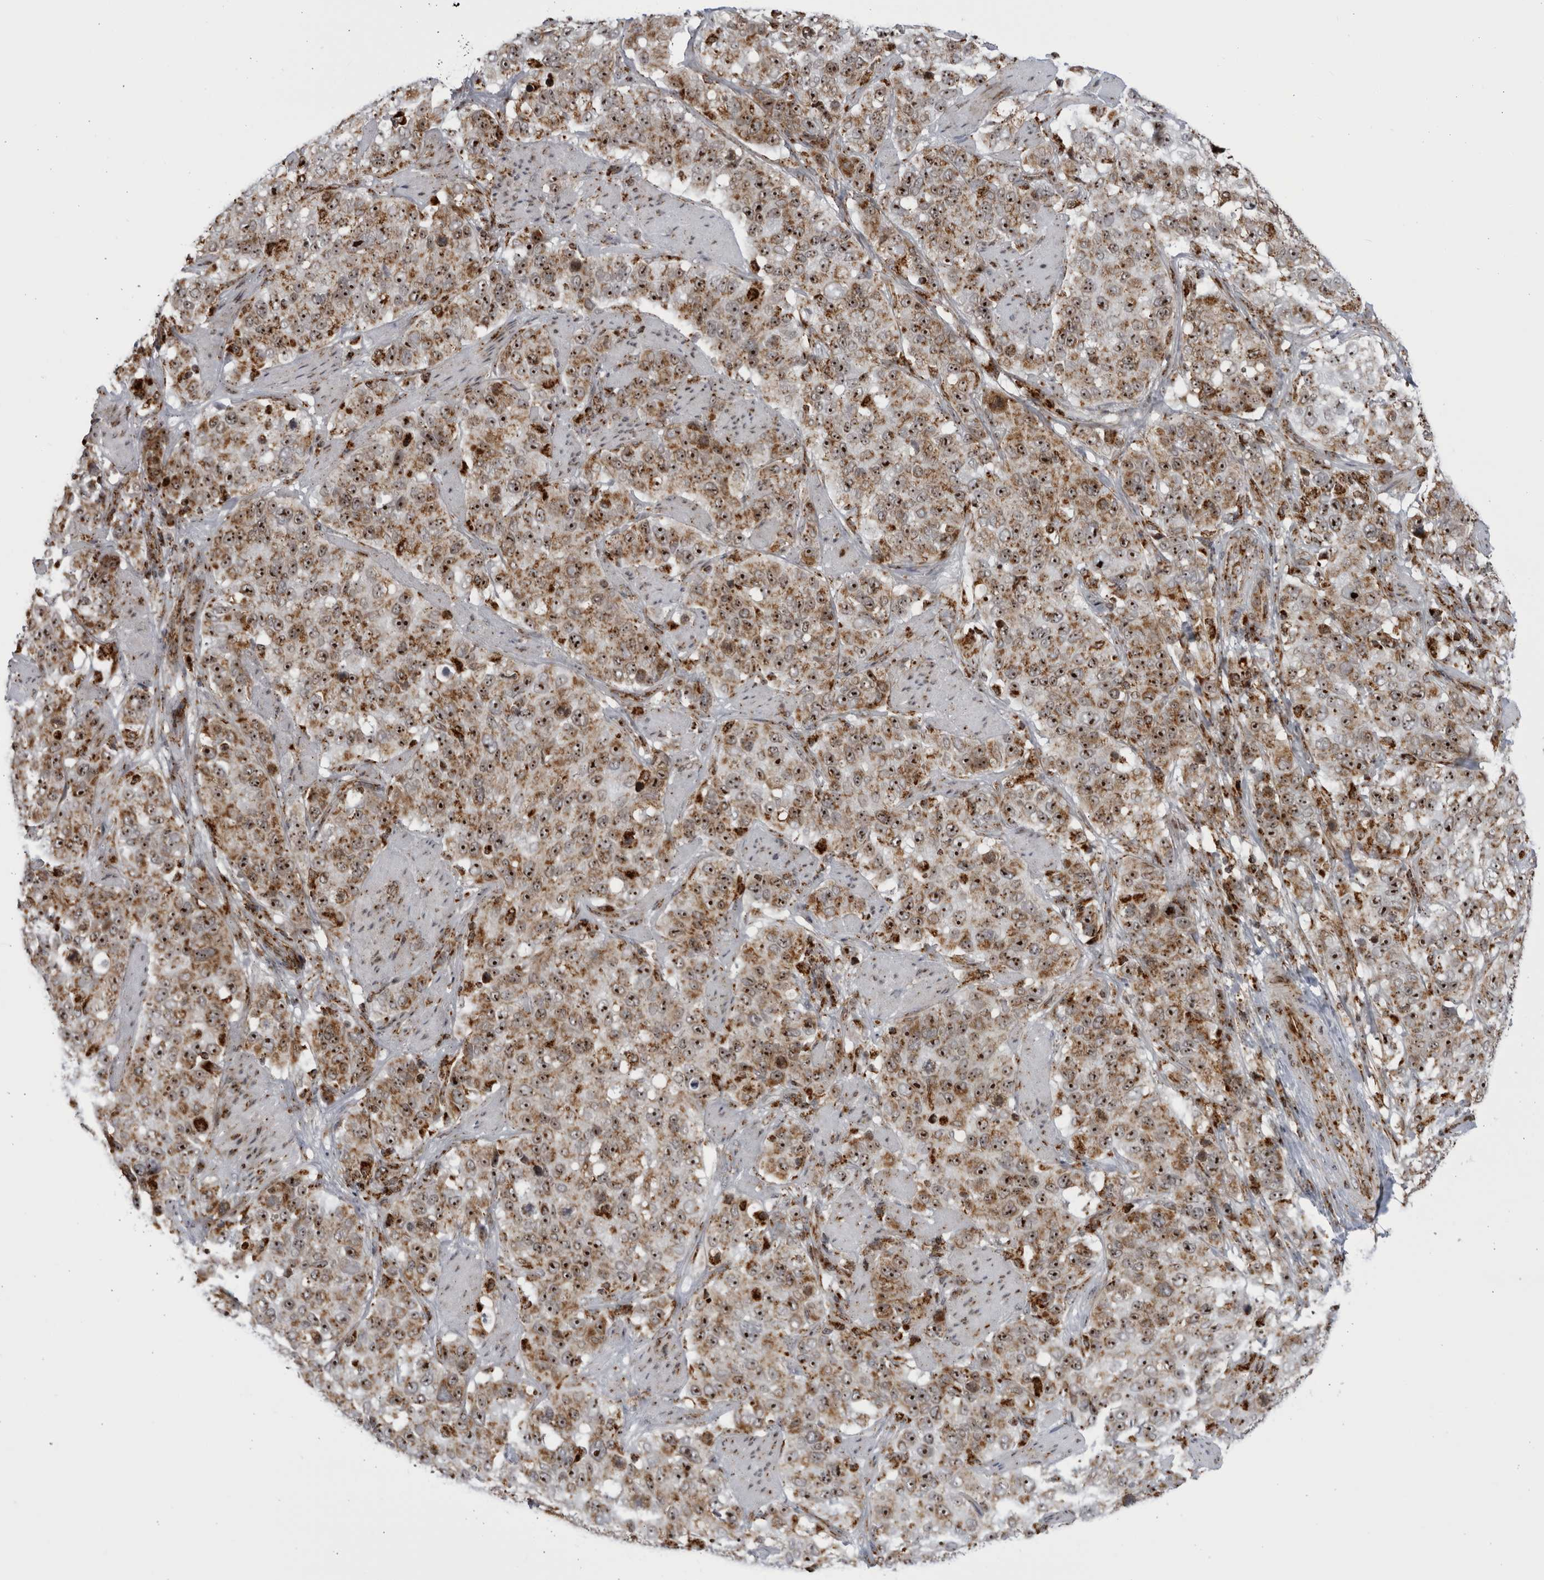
{"staining": {"intensity": "moderate", "quantity": ">75%", "location": "cytoplasmic/membranous,nuclear"}, "tissue": "stomach cancer", "cell_type": "Tumor cells", "image_type": "cancer", "snomed": [{"axis": "morphology", "description": "Adenocarcinoma, NOS"}, {"axis": "topography", "description": "Stomach"}], "caption": "Immunohistochemical staining of stomach cancer (adenocarcinoma) demonstrates moderate cytoplasmic/membranous and nuclear protein positivity in approximately >75% of tumor cells.", "gene": "RBM34", "patient": {"sex": "male", "age": 48}}